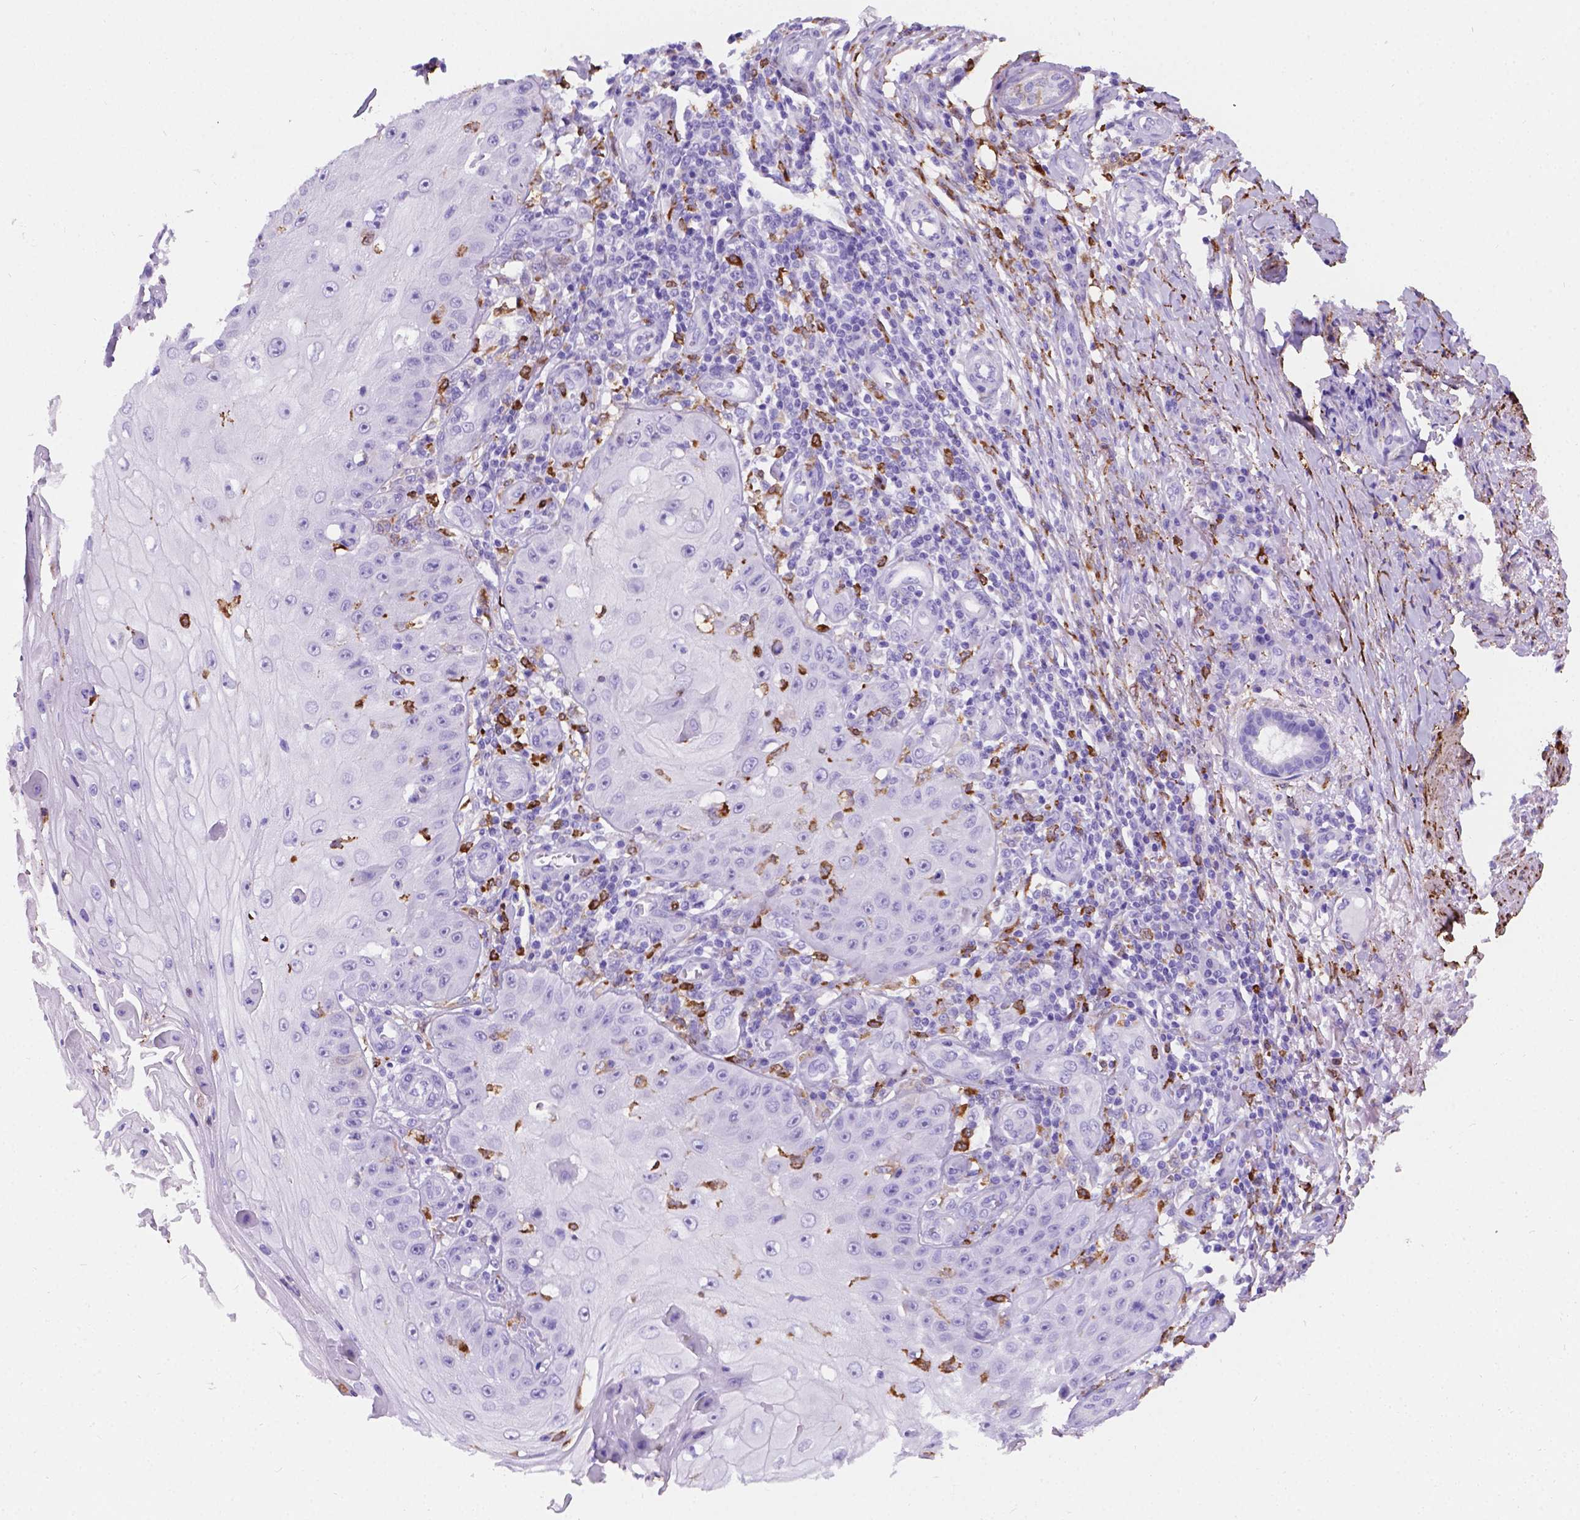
{"staining": {"intensity": "negative", "quantity": "none", "location": "none"}, "tissue": "skin cancer", "cell_type": "Tumor cells", "image_type": "cancer", "snomed": [{"axis": "morphology", "description": "Squamous cell carcinoma, NOS"}, {"axis": "topography", "description": "Skin"}], "caption": "Immunohistochemistry image of neoplastic tissue: skin cancer (squamous cell carcinoma) stained with DAB shows no significant protein expression in tumor cells.", "gene": "MACF1", "patient": {"sex": "male", "age": 70}}